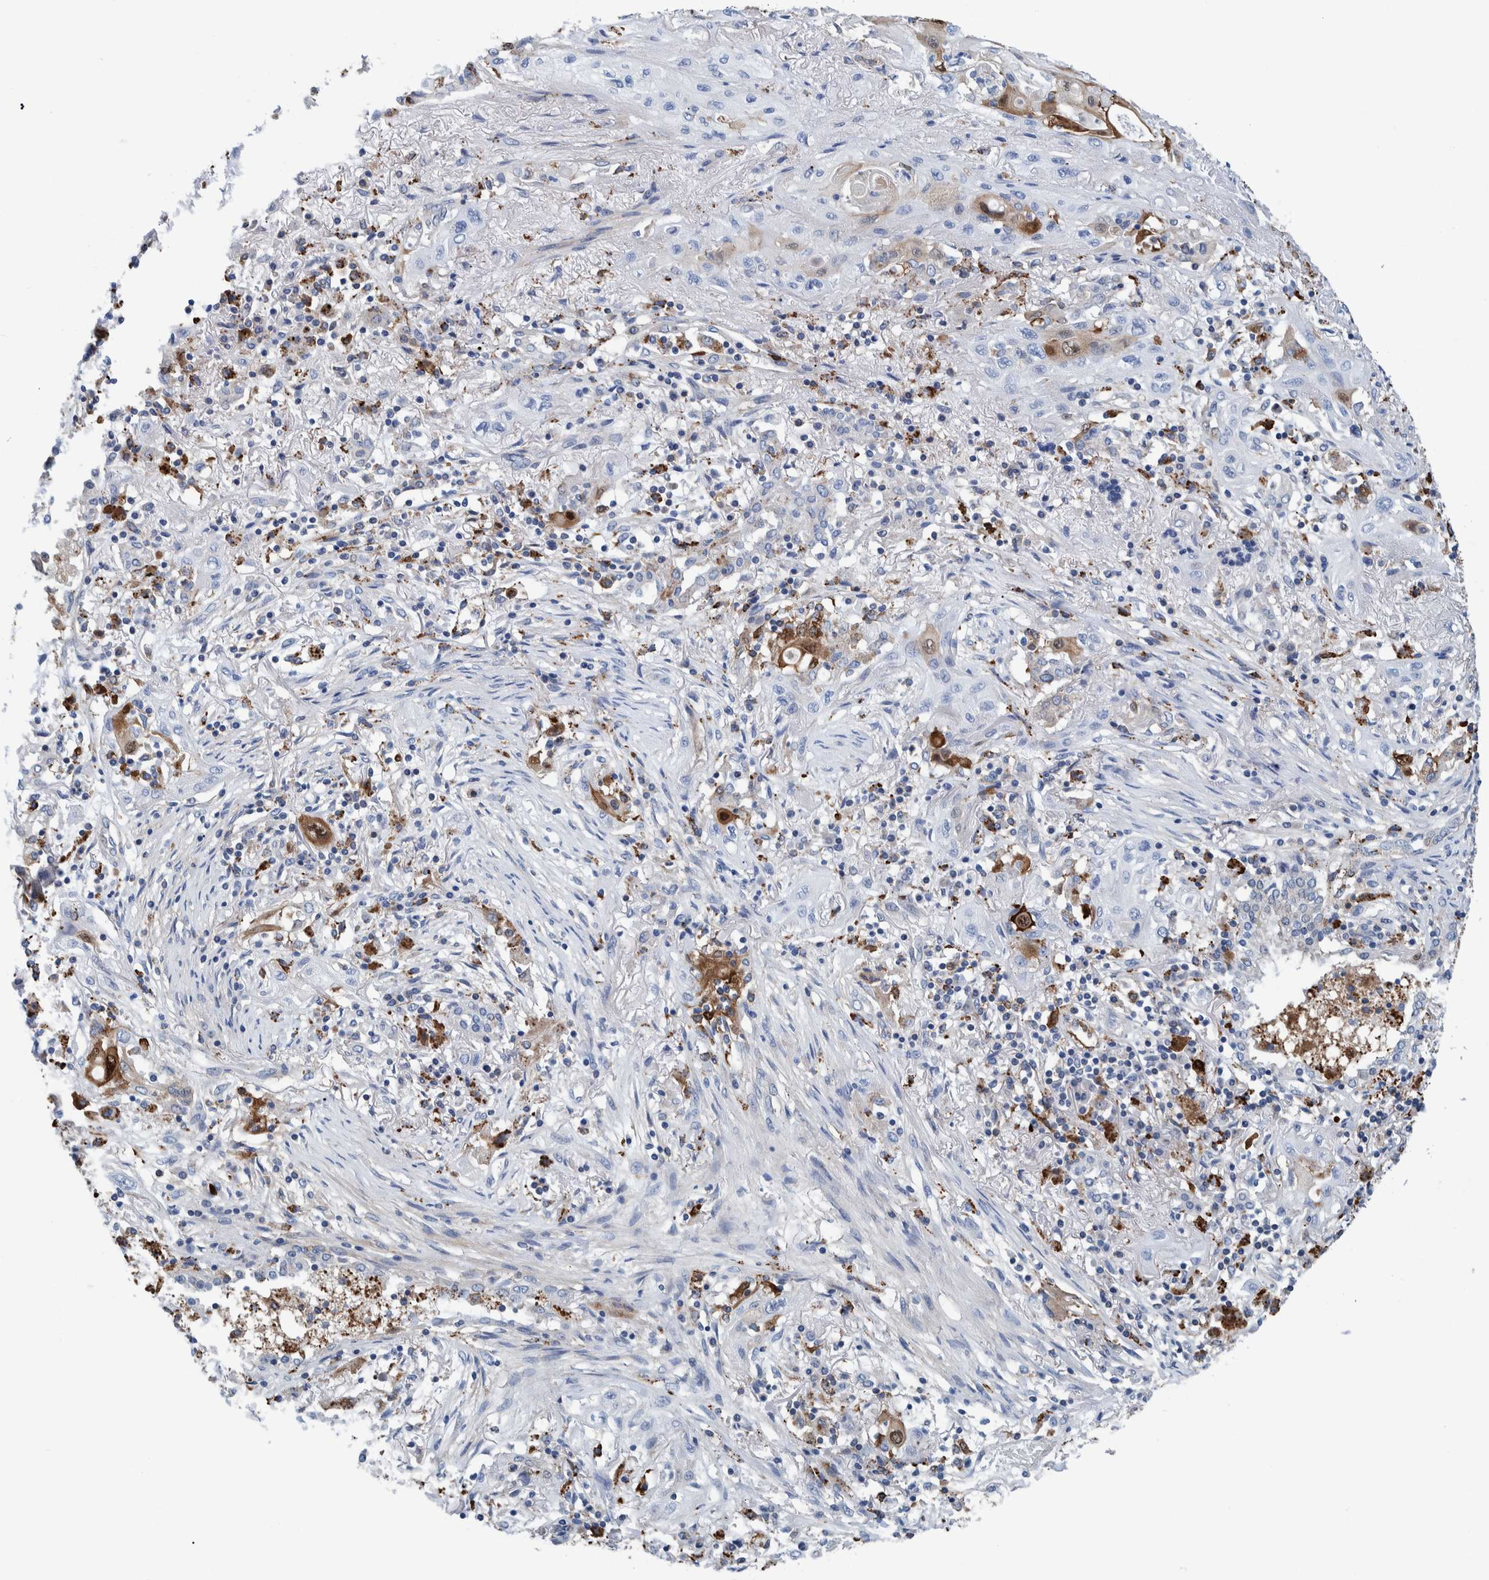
{"staining": {"intensity": "negative", "quantity": "none", "location": "none"}, "tissue": "lung cancer", "cell_type": "Tumor cells", "image_type": "cancer", "snomed": [{"axis": "morphology", "description": "Squamous cell carcinoma, NOS"}, {"axis": "topography", "description": "Lung"}], "caption": "The photomicrograph demonstrates no staining of tumor cells in lung cancer (squamous cell carcinoma).", "gene": "IDO1", "patient": {"sex": "female", "age": 47}}